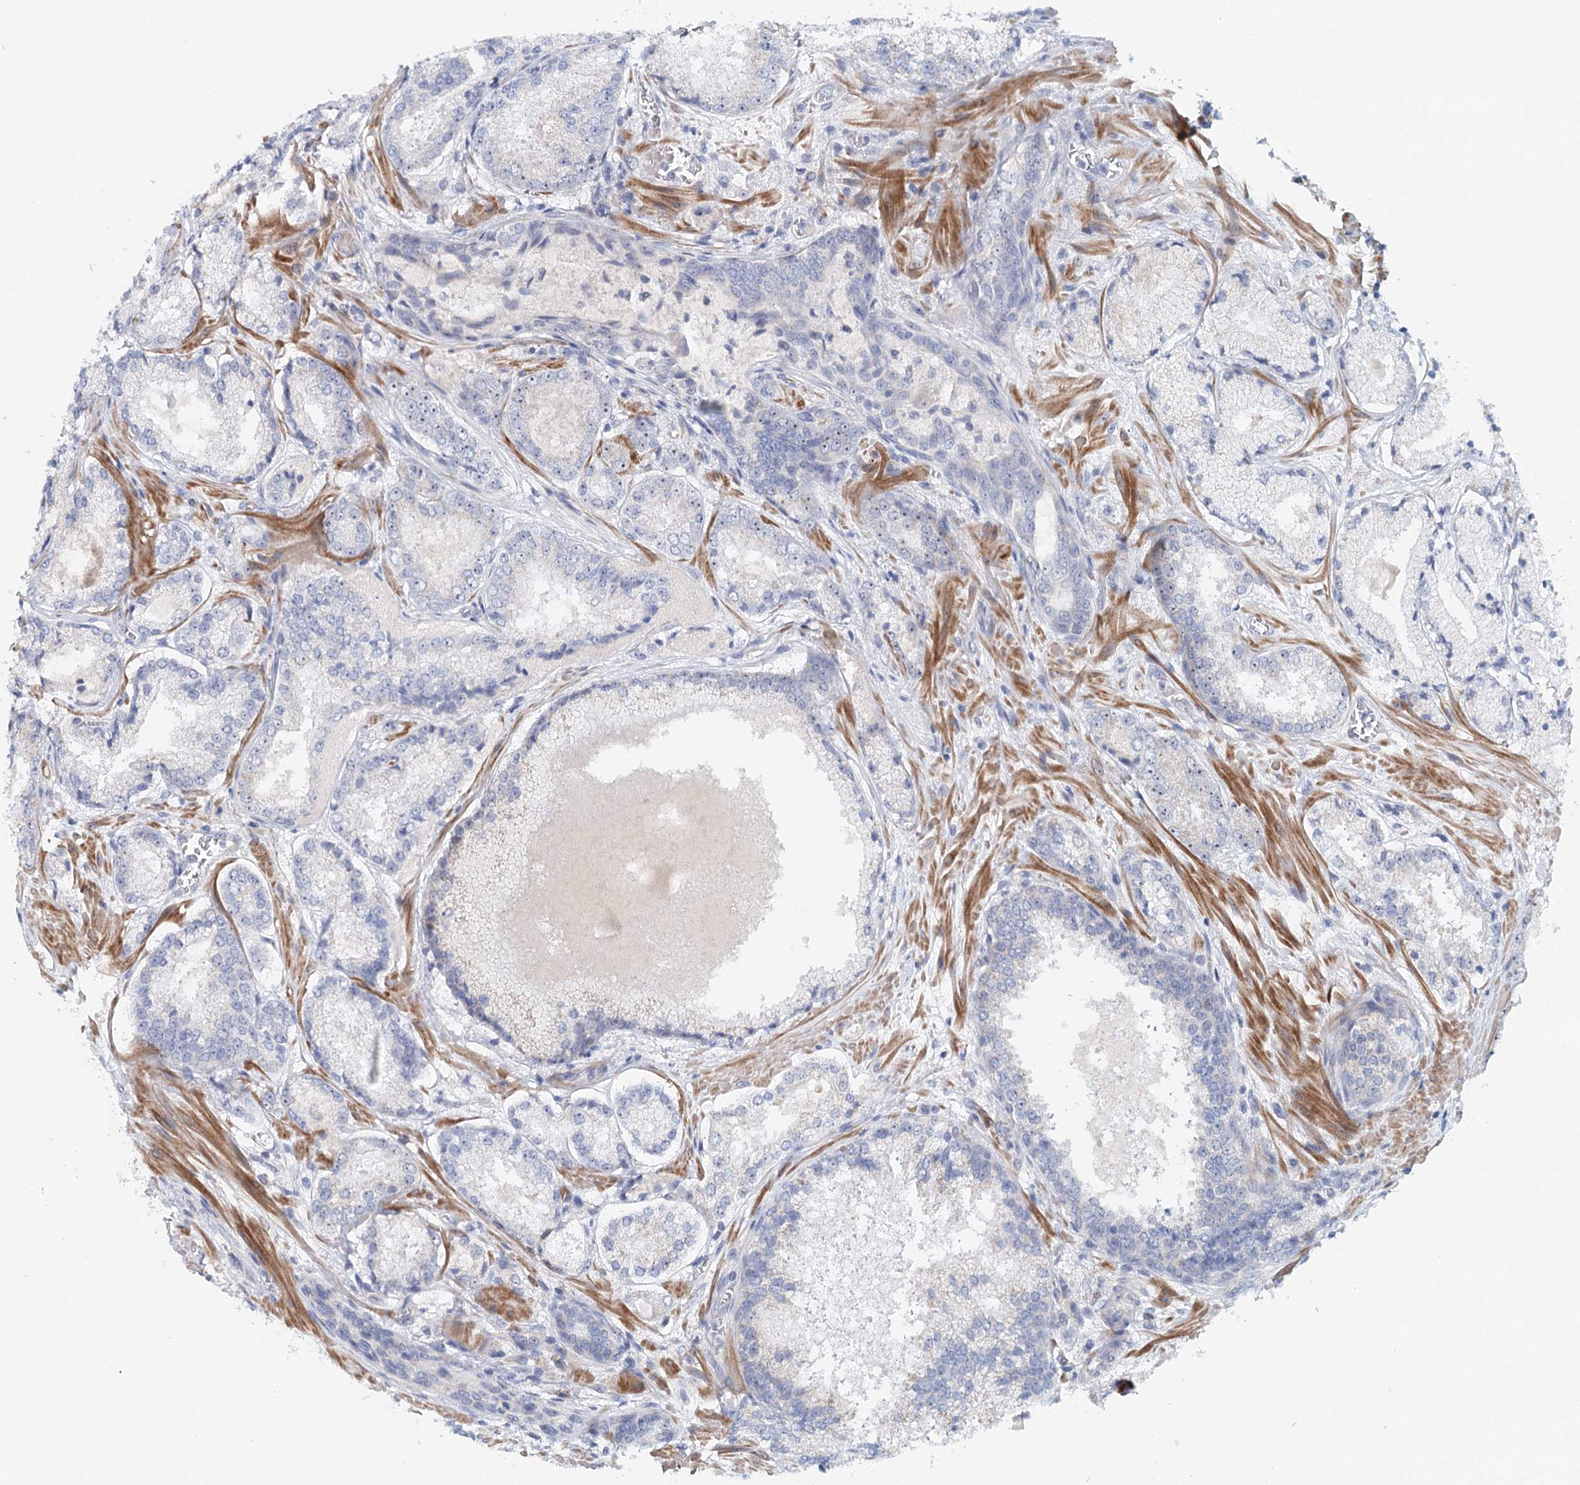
{"staining": {"intensity": "weak", "quantity": "<25%", "location": "cytoplasmic/membranous"}, "tissue": "prostate cancer", "cell_type": "Tumor cells", "image_type": "cancer", "snomed": [{"axis": "morphology", "description": "Adenocarcinoma, Low grade"}, {"axis": "topography", "description": "Prostate"}], "caption": "Prostate low-grade adenocarcinoma was stained to show a protein in brown. There is no significant positivity in tumor cells.", "gene": "RBM43", "patient": {"sex": "male", "age": 74}}